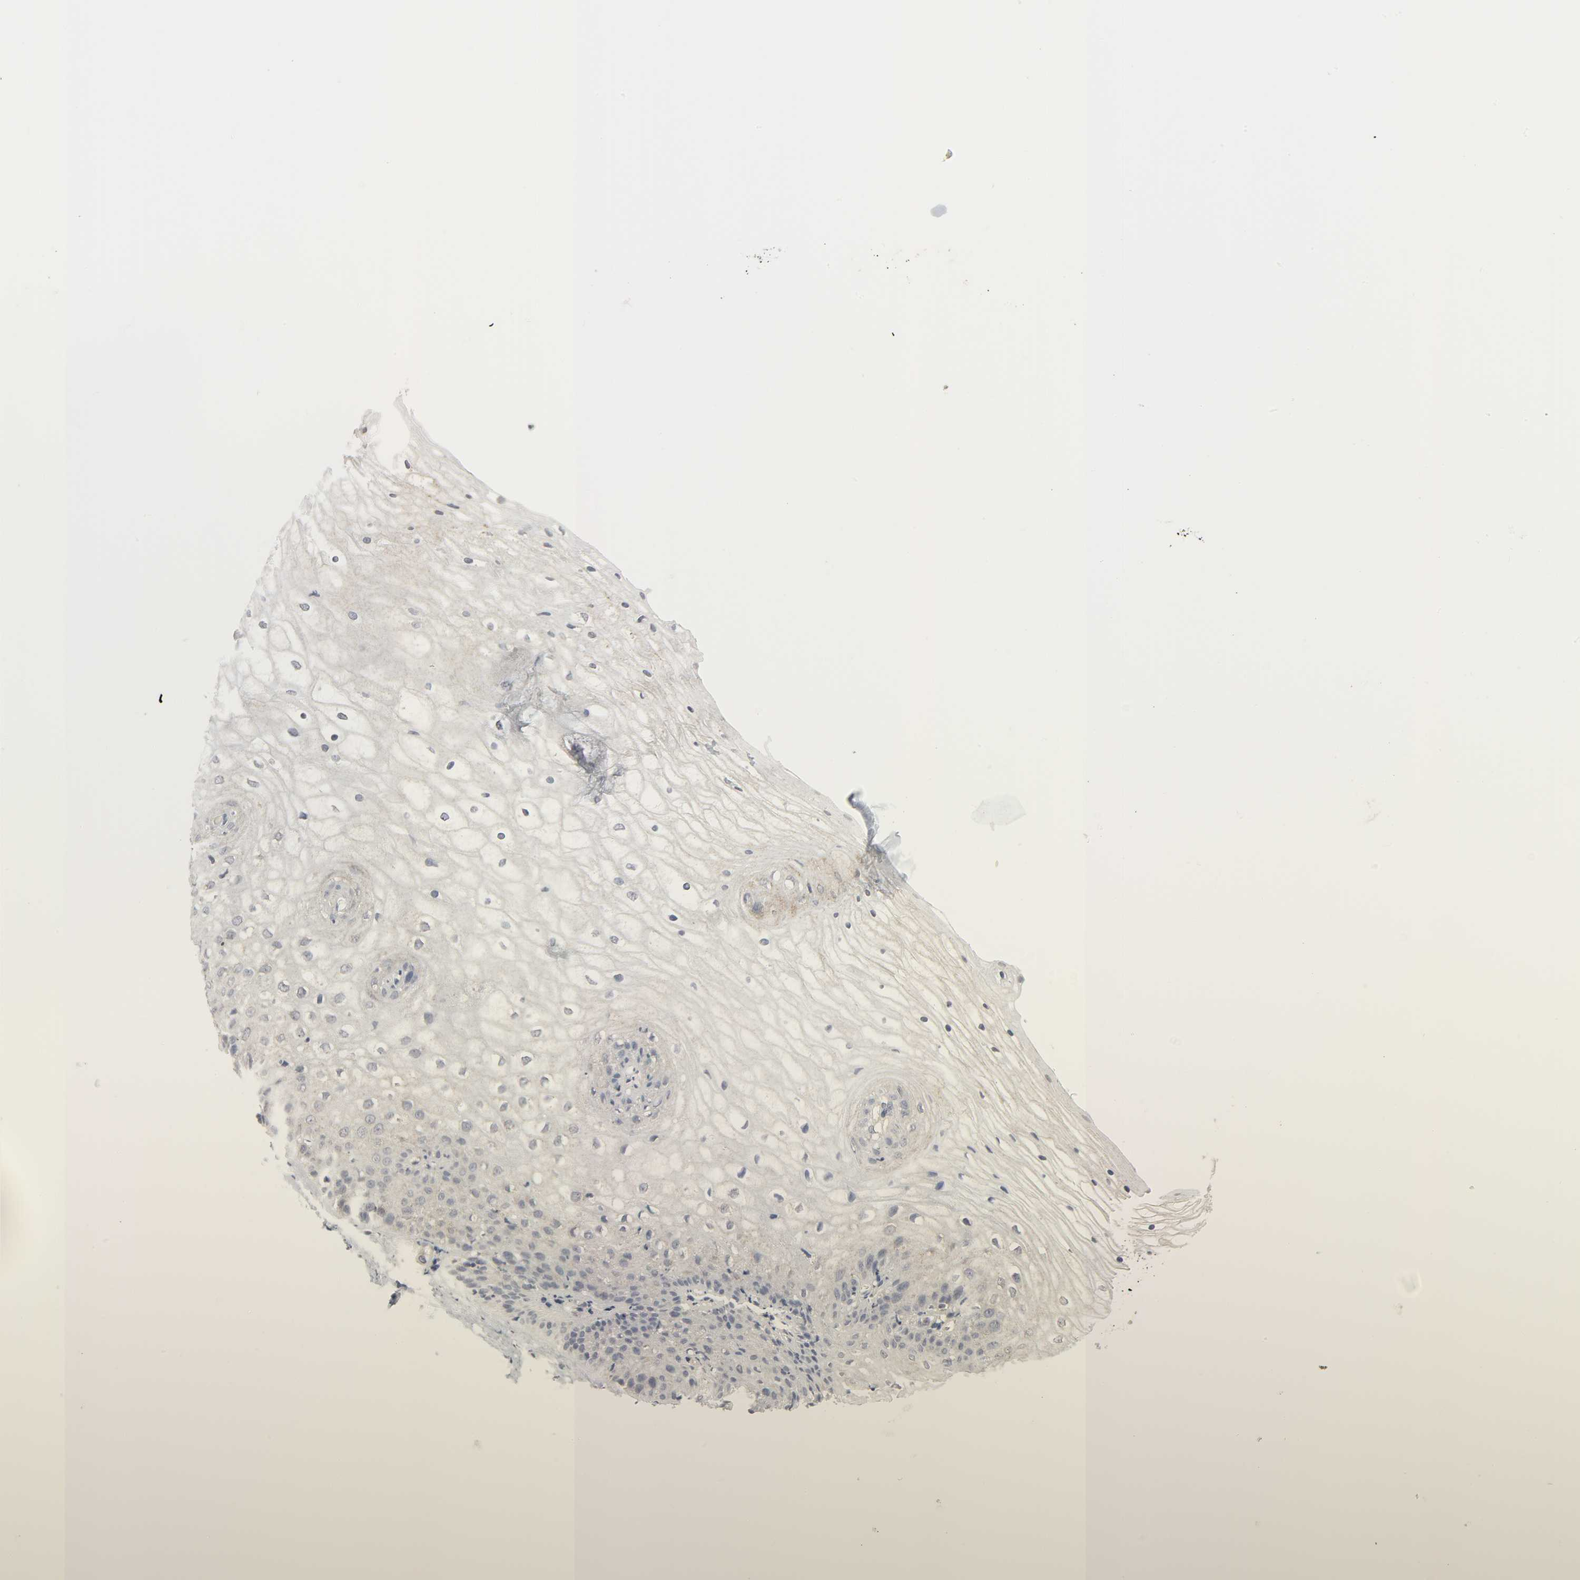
{"staining": {"intensity": "weak", "quantity": "25%-75%", "location": "cytoplasmic/membranous"}, "tissue": "vagina", "cell_type": "Squamous epithelial cells", "image_type": "normal", "snomed": [{"axis": "morphology", "description": "Normal tissue, NOS"}, {"axis": "topography", "description": "Vagina"}], "caption": "Brown immunohistochemical staining in unremarkable vagina shows weak cytoplasmic/membranous expression in about 25%-75% of squamous epithelial cells.", "gene": "CLIP1", "patient": {"sex": "female", "age": 34}}